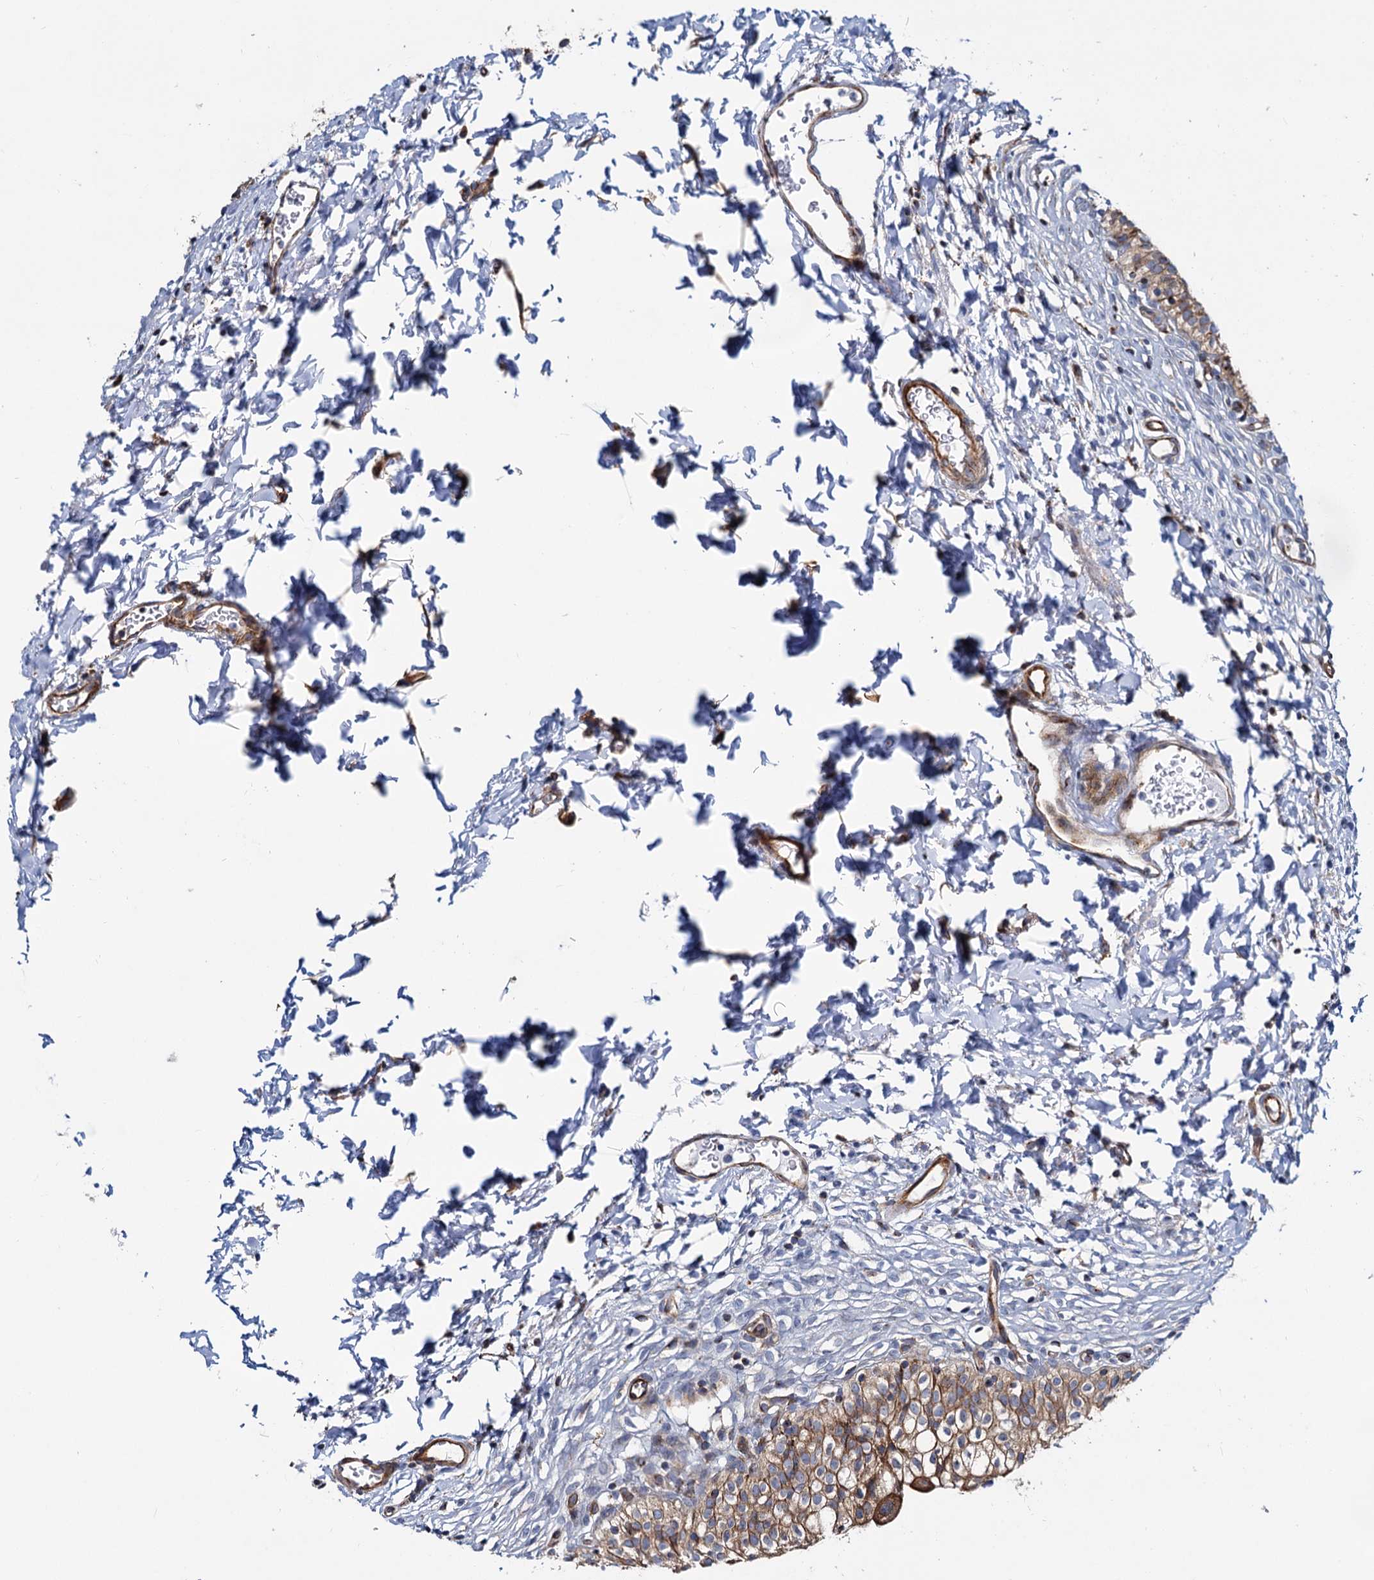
{"staining": {"intensity": "moderate", "quantity": ">75%", "location": "cytoplasmic/membranous"}, "tissue": "urinary bladder", "cell_type": "Urothelial cells", "image_type": "normal", "snomed": [{"axis": "morphology", "description": "Normal tissue, NOS"}, {"axis": "topography", "description": "Urinary bladder"}], "caption": "Protein staining displays moderate cytoplasmic/membranous staining in approximately >75% of urothelial cells in unremarkable urinary bladder. The staining was performed using DAB, with brown indicating positive protein expression. Nuclei are stained blue with hematoxylin.", "gene": "PSEN1", "patient": {"sex": "male", "age": 55}}